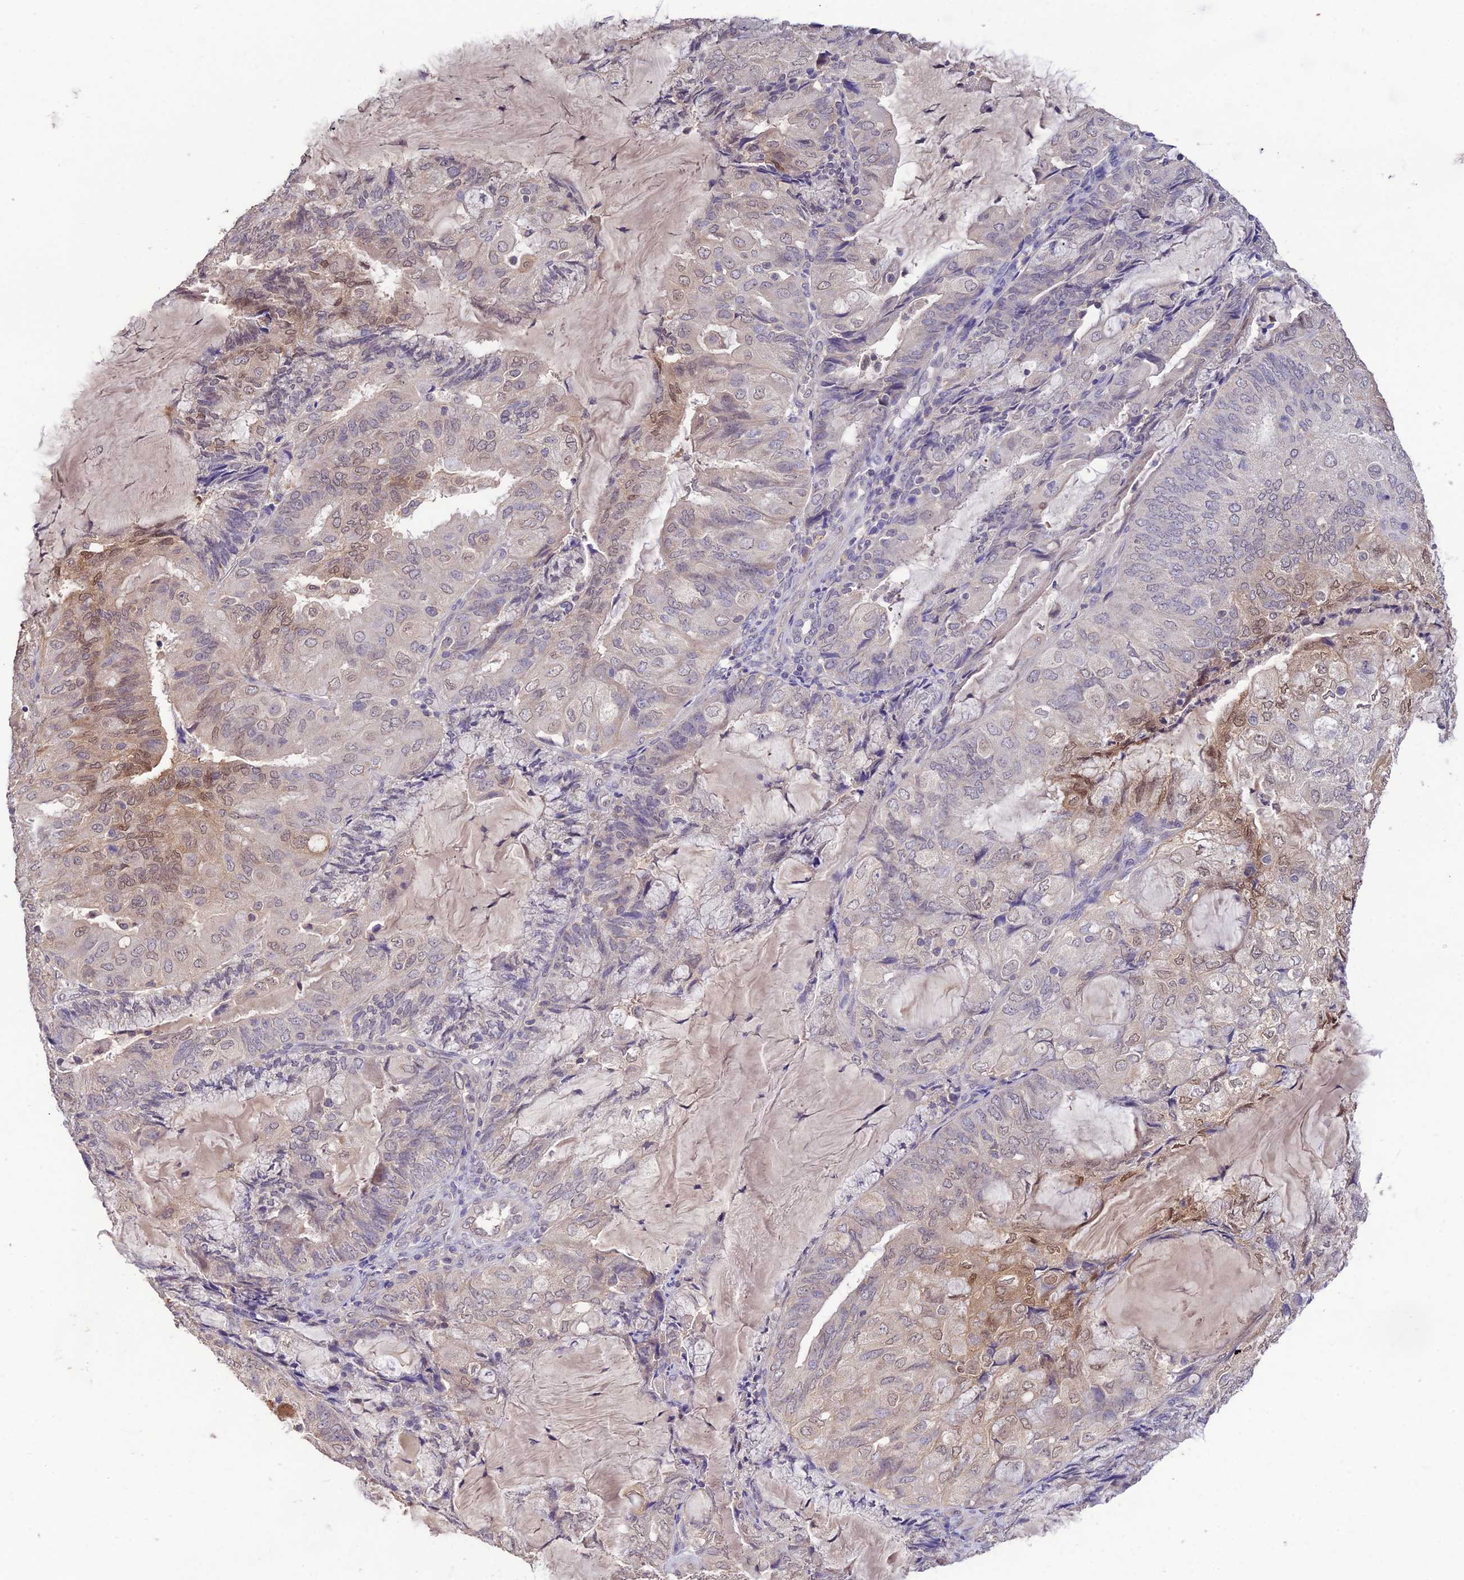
{"staining": {"intensity": "moderate", "quantity": "<25%", "location": "nuclear"}, "tissue": "endometrial cancer", "cell_type": "Tumor cells", "image_type": "cancer", "snomed": [{"axis": "morphology", "description": "Adenocarcinoma, NOS"}, {"axis": "topography", "description": "Endometrium"}], "caption": "Tumor cells display low levels of moderate nuclear staining in approximately <25% of cells in endometrial cancer (adenocarcinoma). (brown staining indicates protein expression, while blue staining denotes nuclei).", "gene": "PGK1", "patient": {"sex": "female", "age": 81}}